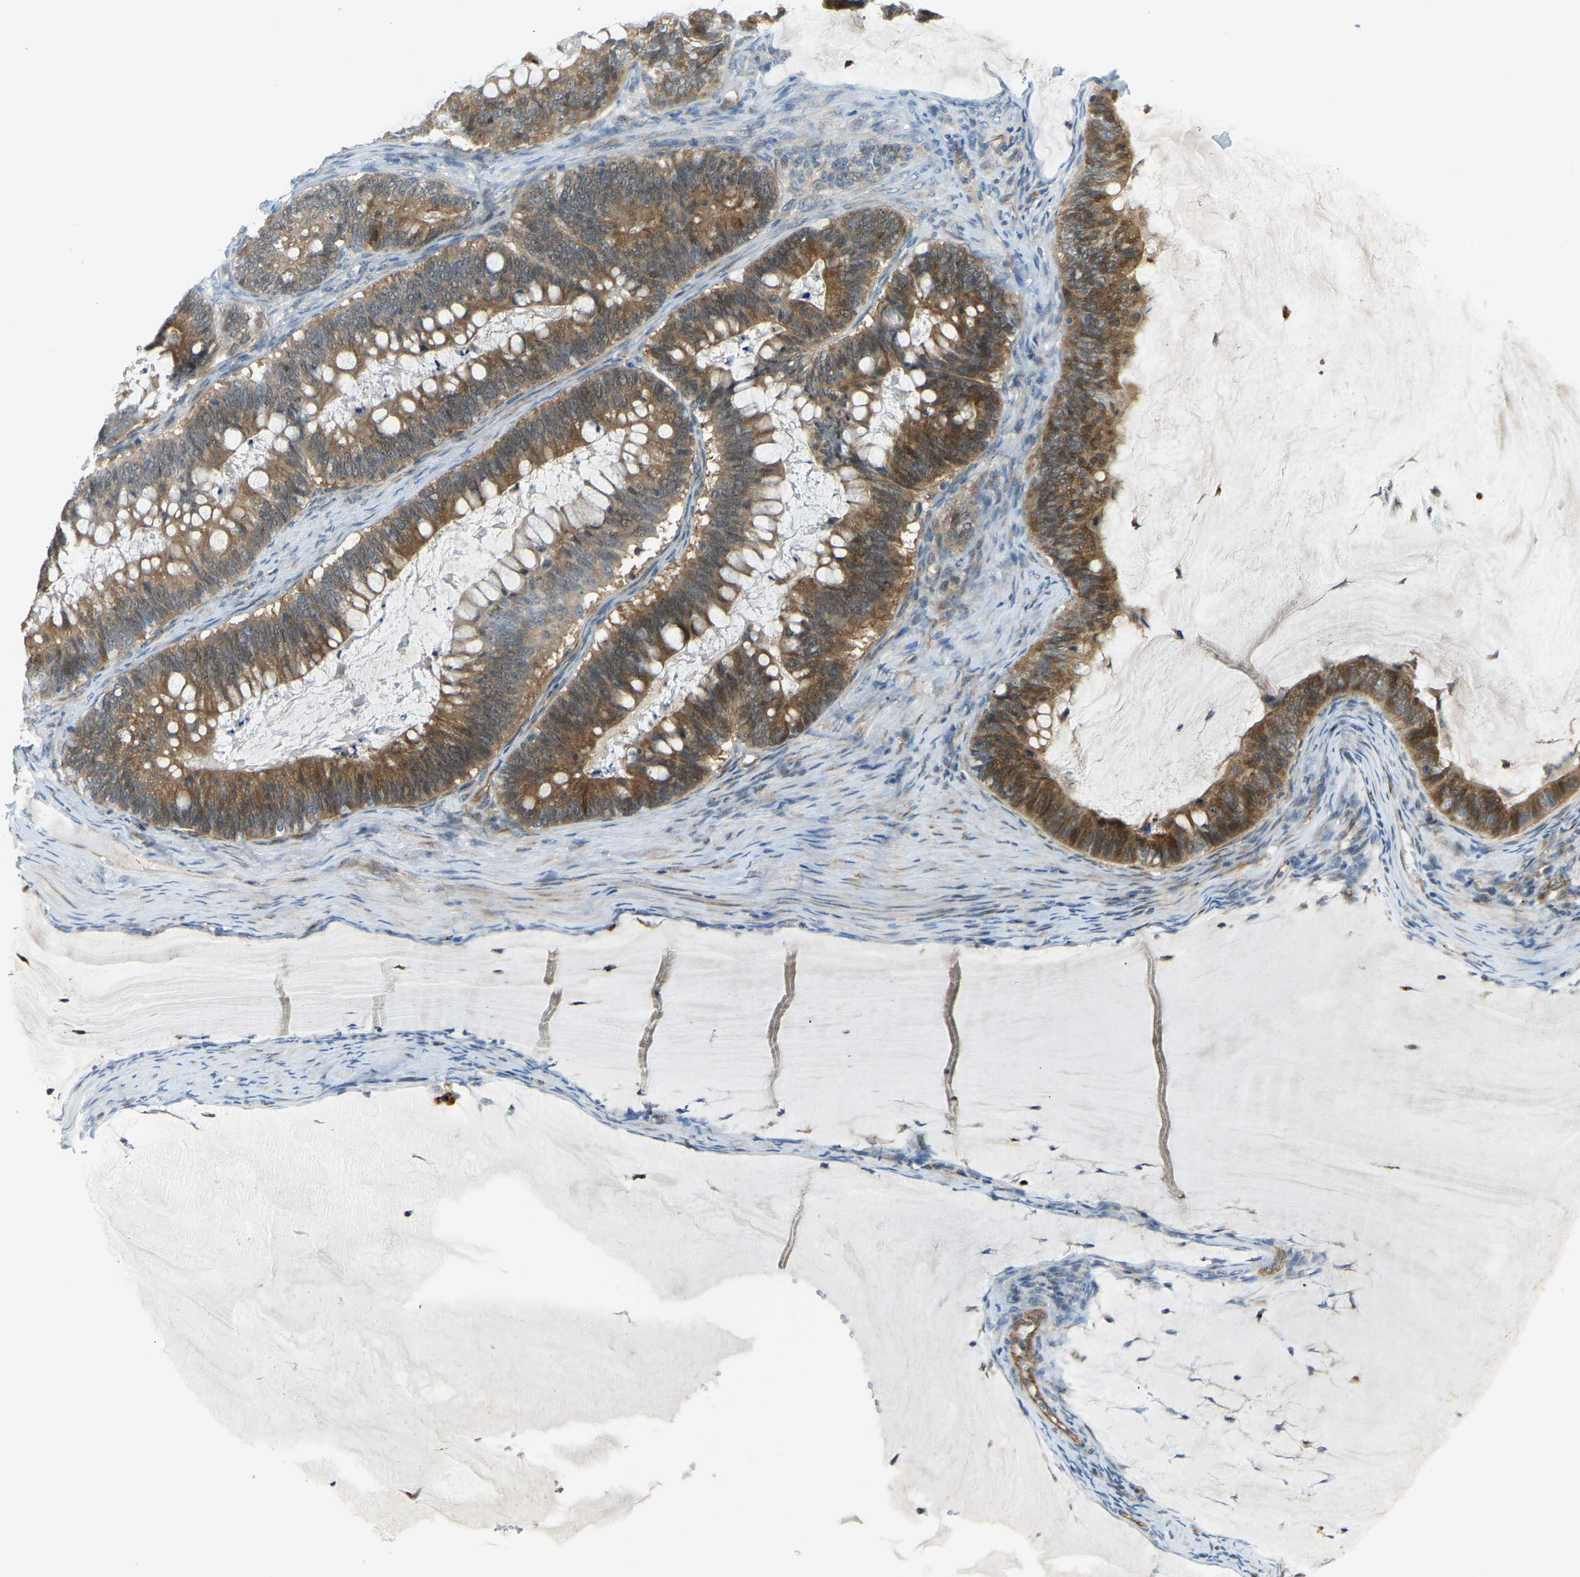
{"staining": {"intensity": "moderate", "quantity": ">75%", "location": "cytoplasmic/membranous"}, "tissue": "ovarian cancer", "cell_type": "Tumor cells", "image_type": "cancer", "snomed": [{"axis": "morphology", "description": "Cystadenocarcinoma, mucinous, NOS"}, {"axis": "topography", "description": "Ovary"}], "caption": "Mucinous cystadenocarcinoma (ovarian) stained with a protein marker demonstrates moderate staining in tumor cells.", "gene": "NME8", "patient": {"sex": "female", "age": 61}}